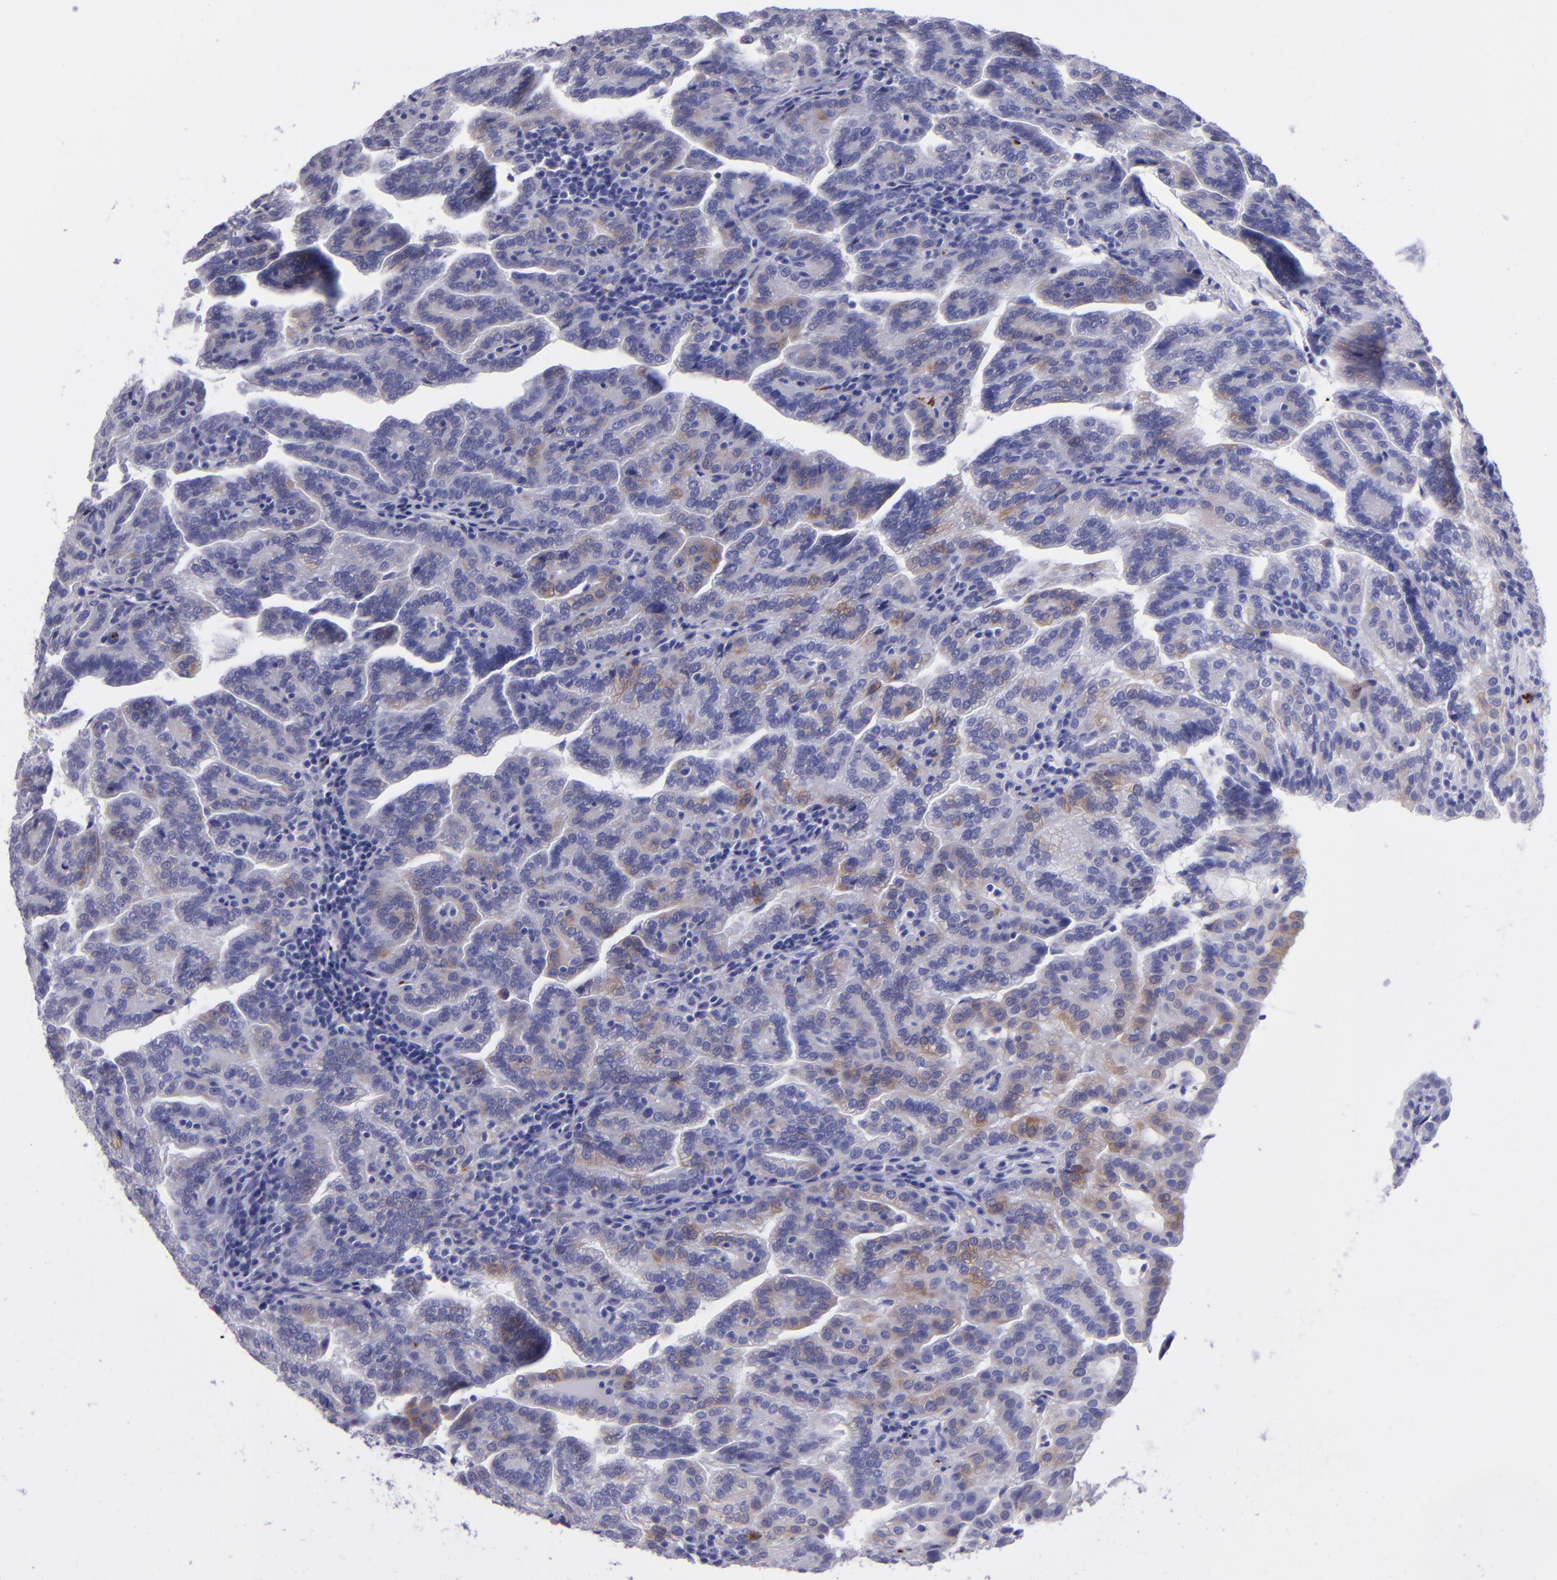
{"staining": {"intensity": "weak", "quantity": "<25%", "location": "cytoplasmic/membranous"}, "tissue": "renal cancer", "cell_type": "Tumor cells", "image_type": "cancer", "snomed": [{"axis": "morphology", "description": "Adenocarcinoma, NOS"}, {"axis": "topography", "description": "Kidney"}], "caption": "Renal cancer (adenocarcinoma) was stained to show a protein in brown. There is no significant expression in tumor cells.", "gene": "EFCAB13", "patient": {"sex": "male", "age": 61}}